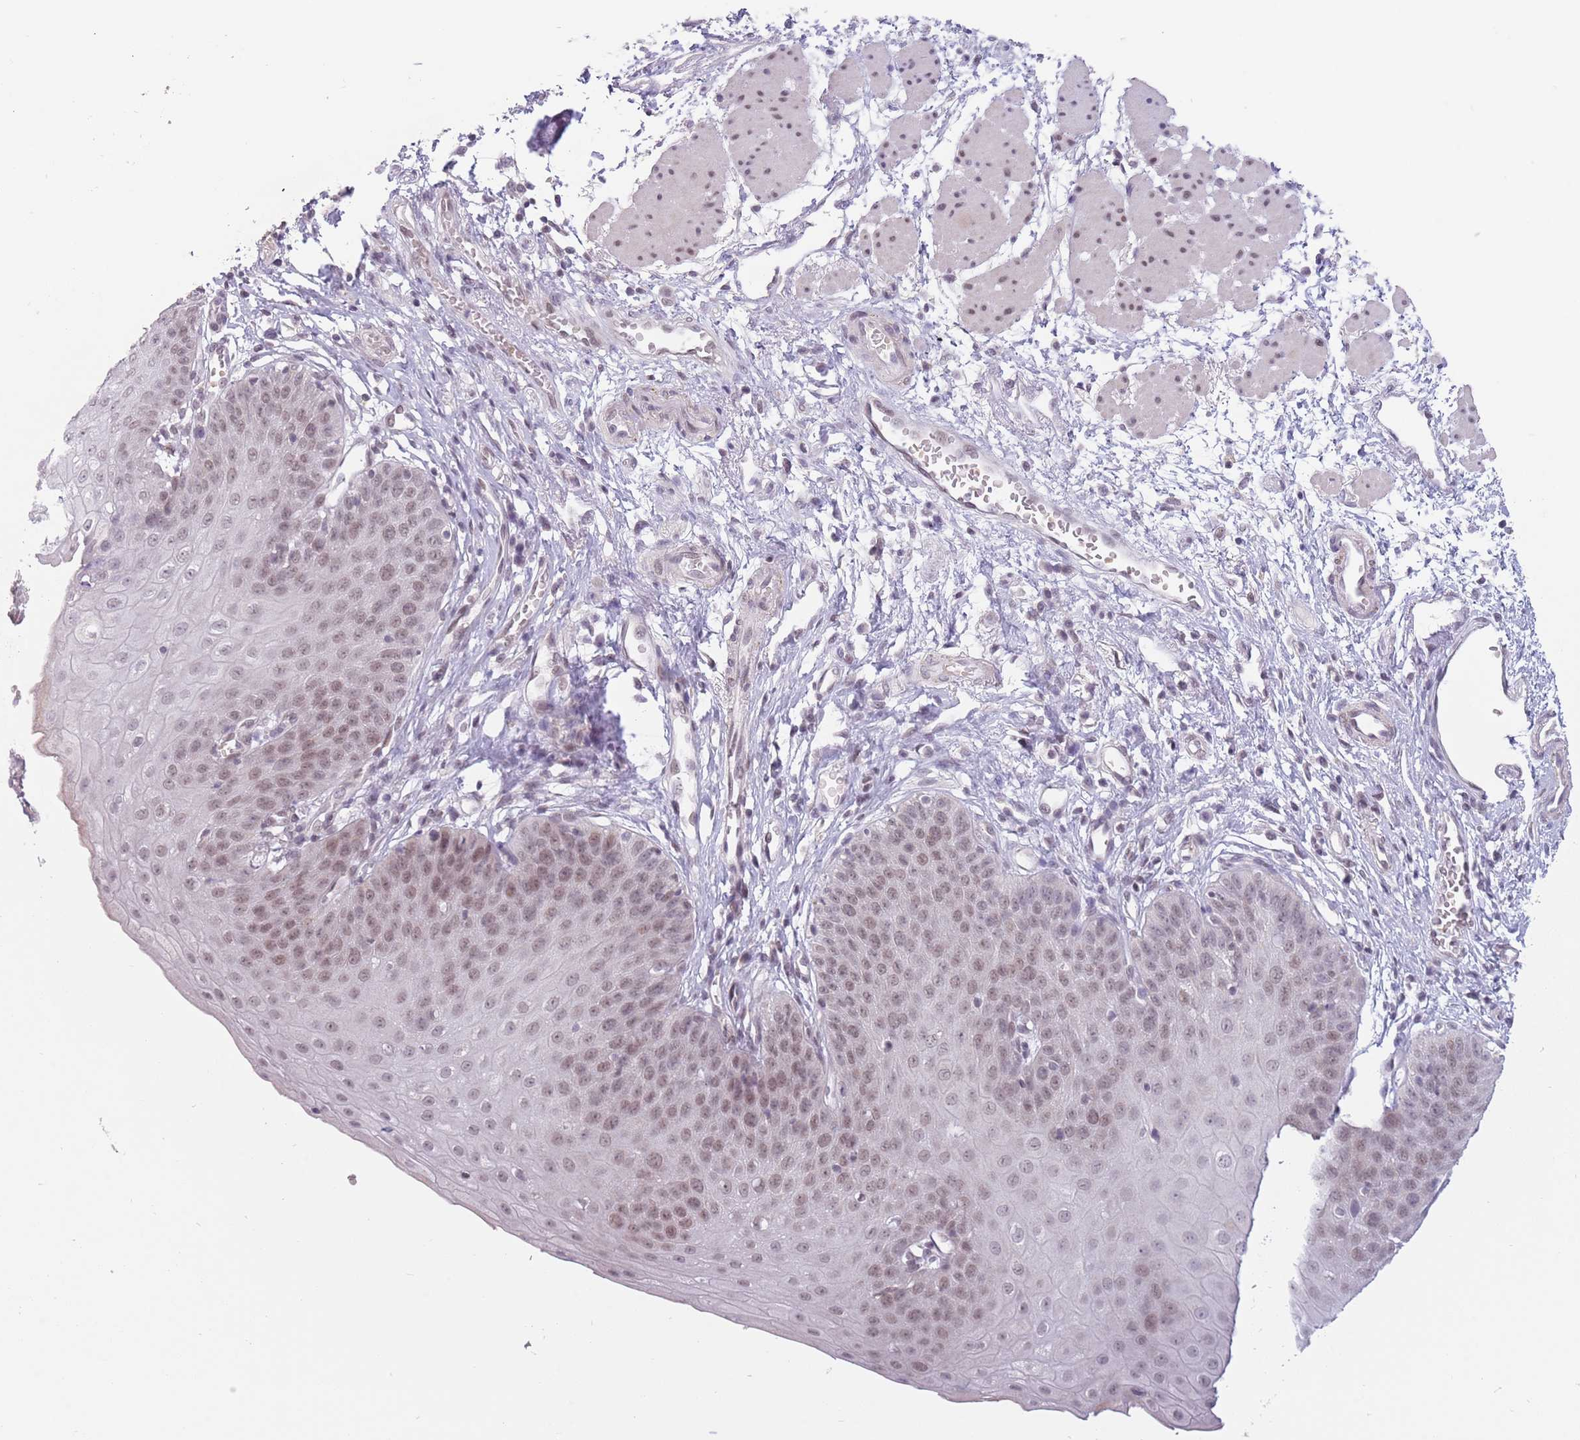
{"staining": {"intensity": "moderate", "quantity": "25%-75%", "location": "nuclear"}, "tissue": "esophagus", "cell_type": "Squamous epithelial cells", "image_type": "normal", "snomed": [{"axis": "morphology", "description": "Normal tissue, NOS"}, {"axis": "topography", "description": "Esophagus"}], "caption": "IHC (DAB (3,3'-diaminobenzidine)) staining of benign human esophagus demonstrates moderate nuclear protein positivity in about 25%-75% of squamous epithelial cells.", "gene": "ZNF574", "patient": {"sex": "male", "age": 71}}